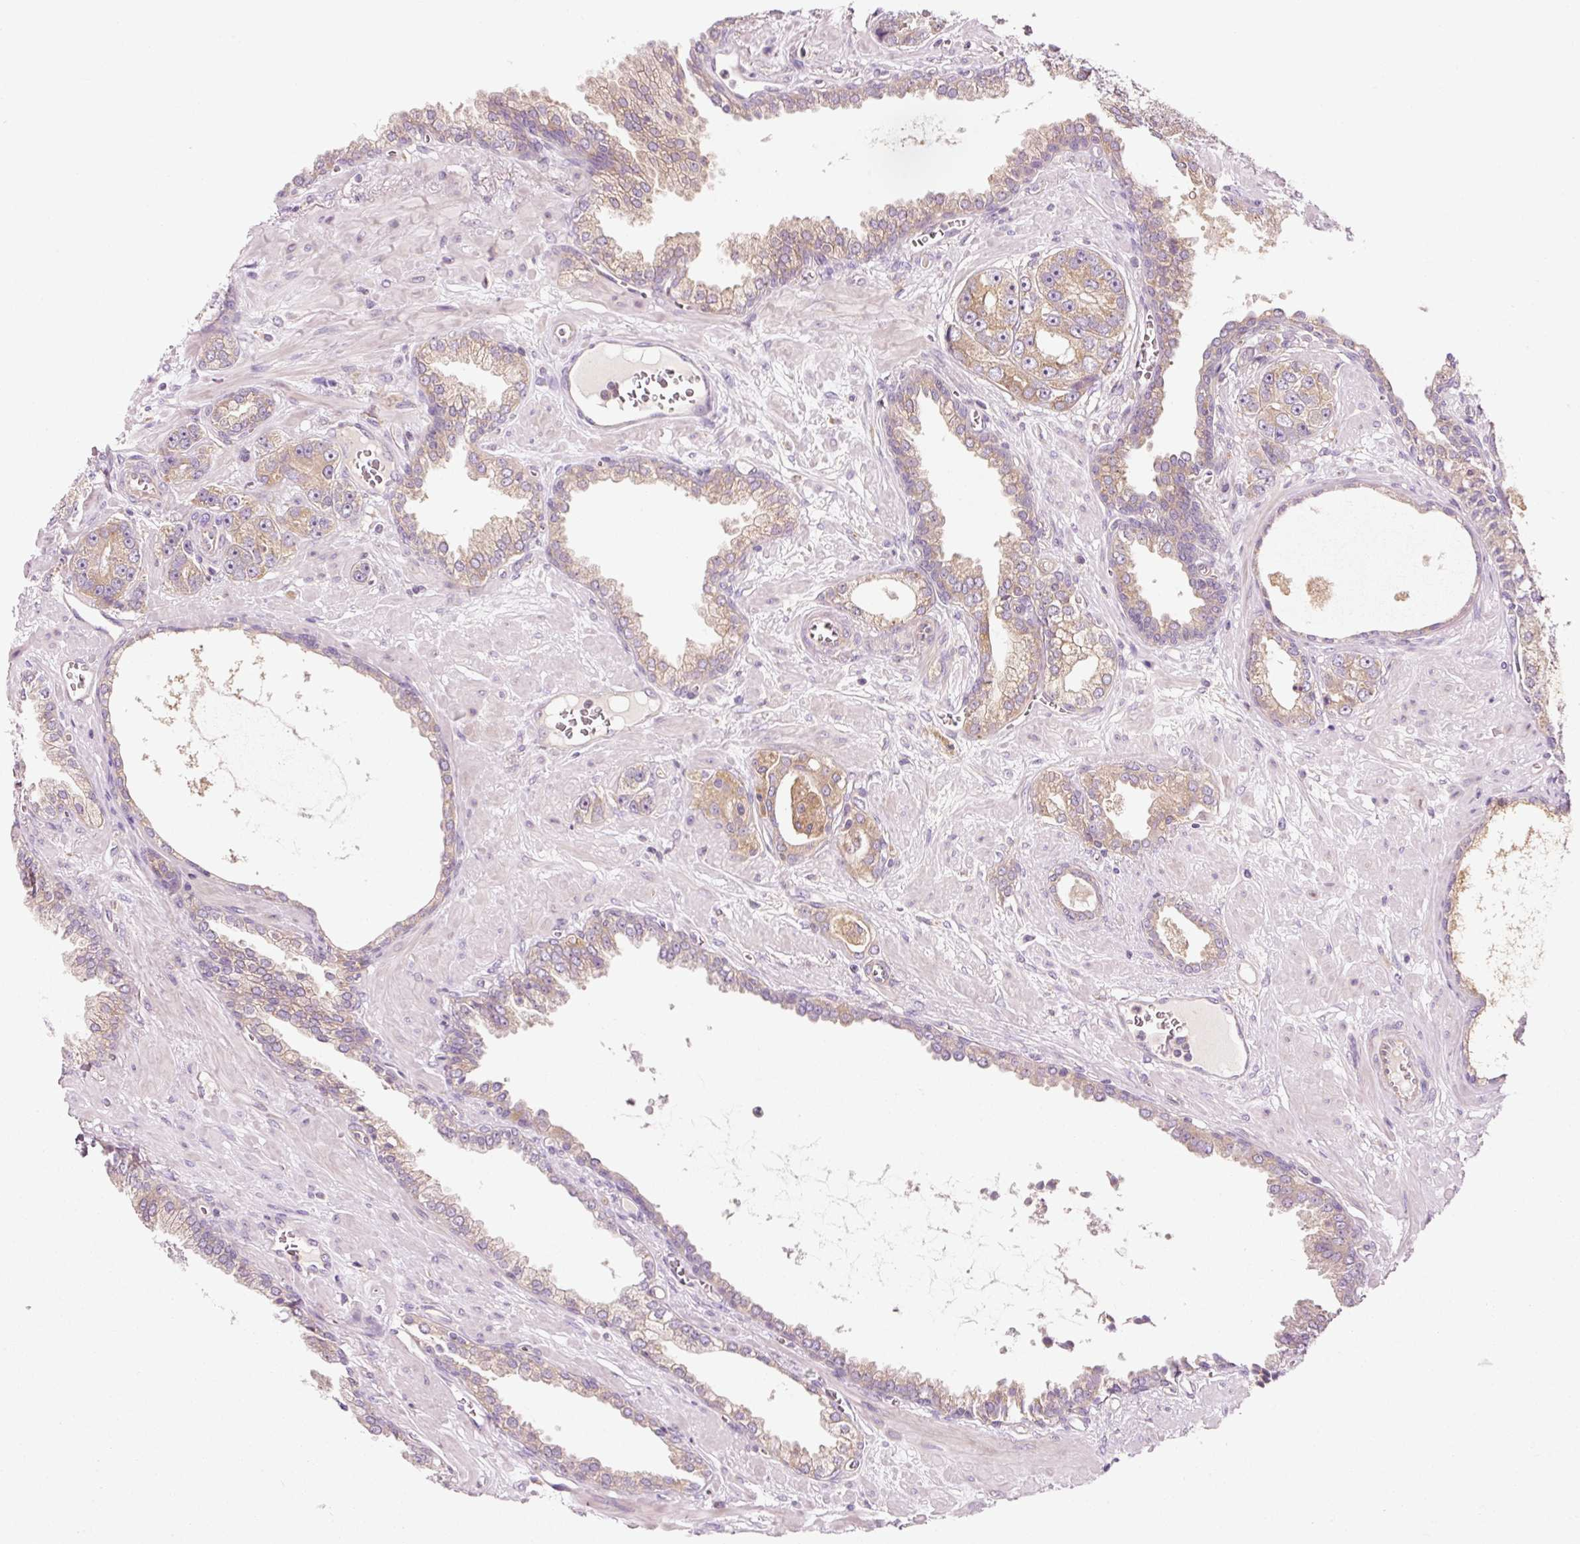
{"staining": {"intensity": "weak", "quantity": ">75%", "location": "cytoplasmic/membranous"}, "tissue": "prostate cancer", "cell_type": "Tumor cells", "image_type": "cancer", "snomed": [{"axis": "morphology", "description": "Adenocarcinoma, High grade"}, {"axis": "topography", "description": "Prostate"}], "caption": "About >75% of tumor cells in human high-grade adenocarcinoma (prostate) demonstrate weak cytoplasmic/membranous protein expression as visualized by brown immunohistochemical staining.", "gene": "NAPA", "patient": {"sex": "male", "age": 71}}